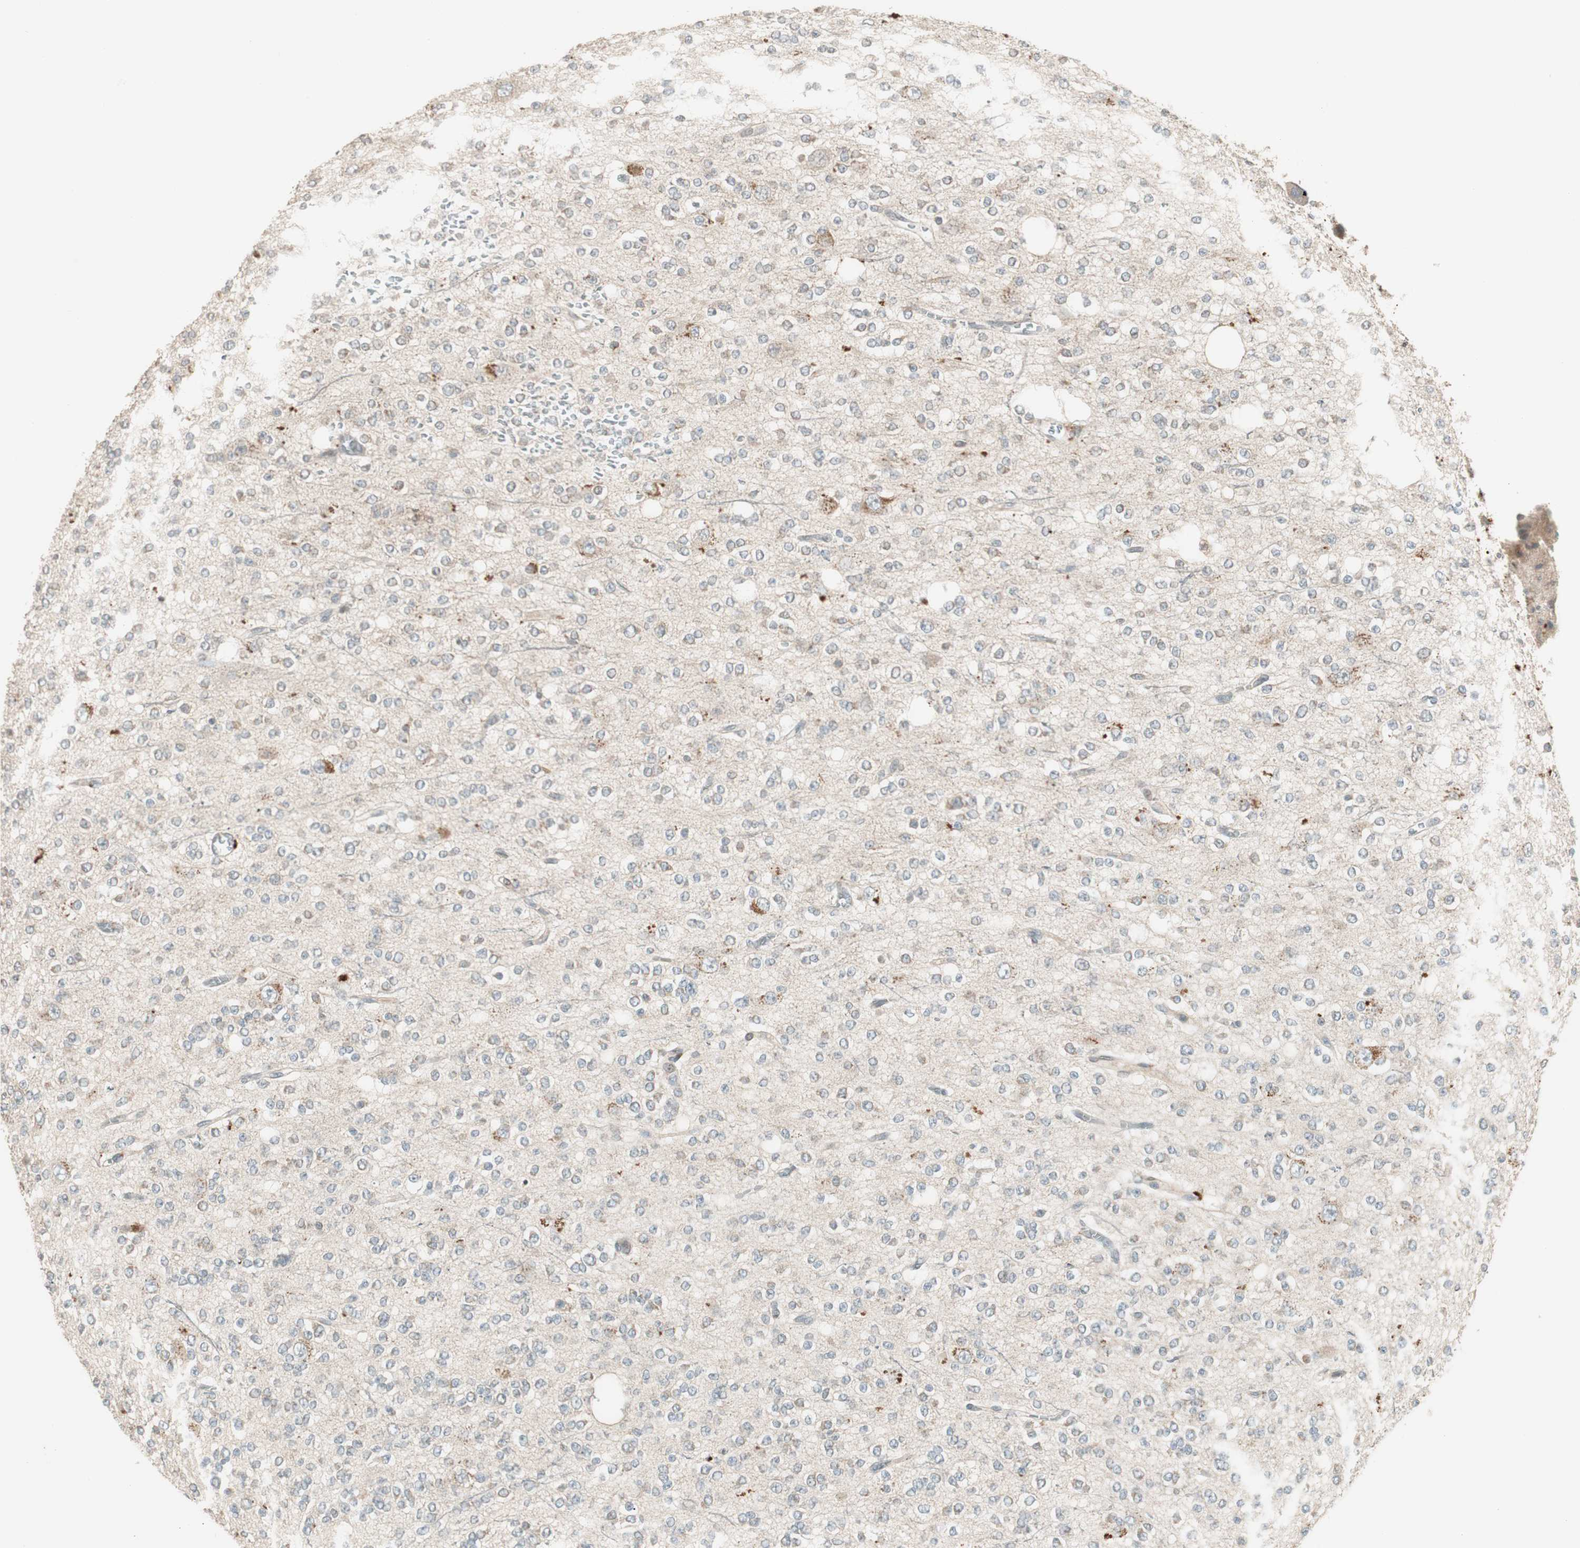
{"staining": {"intensity": "negative", "quantity": "none", "location": "none"}, "tissue": "glioma", "cell_type": "Tumor cells", "image_type": "cancer", "snomed": [{"axis": "morphology", "description": "Glioma, malignant, Low grade"}, {"axis": "topography", "description": "Brain"}], "caption": "There is no significant positivity in tumor cells of glioma.", "gene": "SFRP1", "patient": {"sex": "male", "age": 38}}